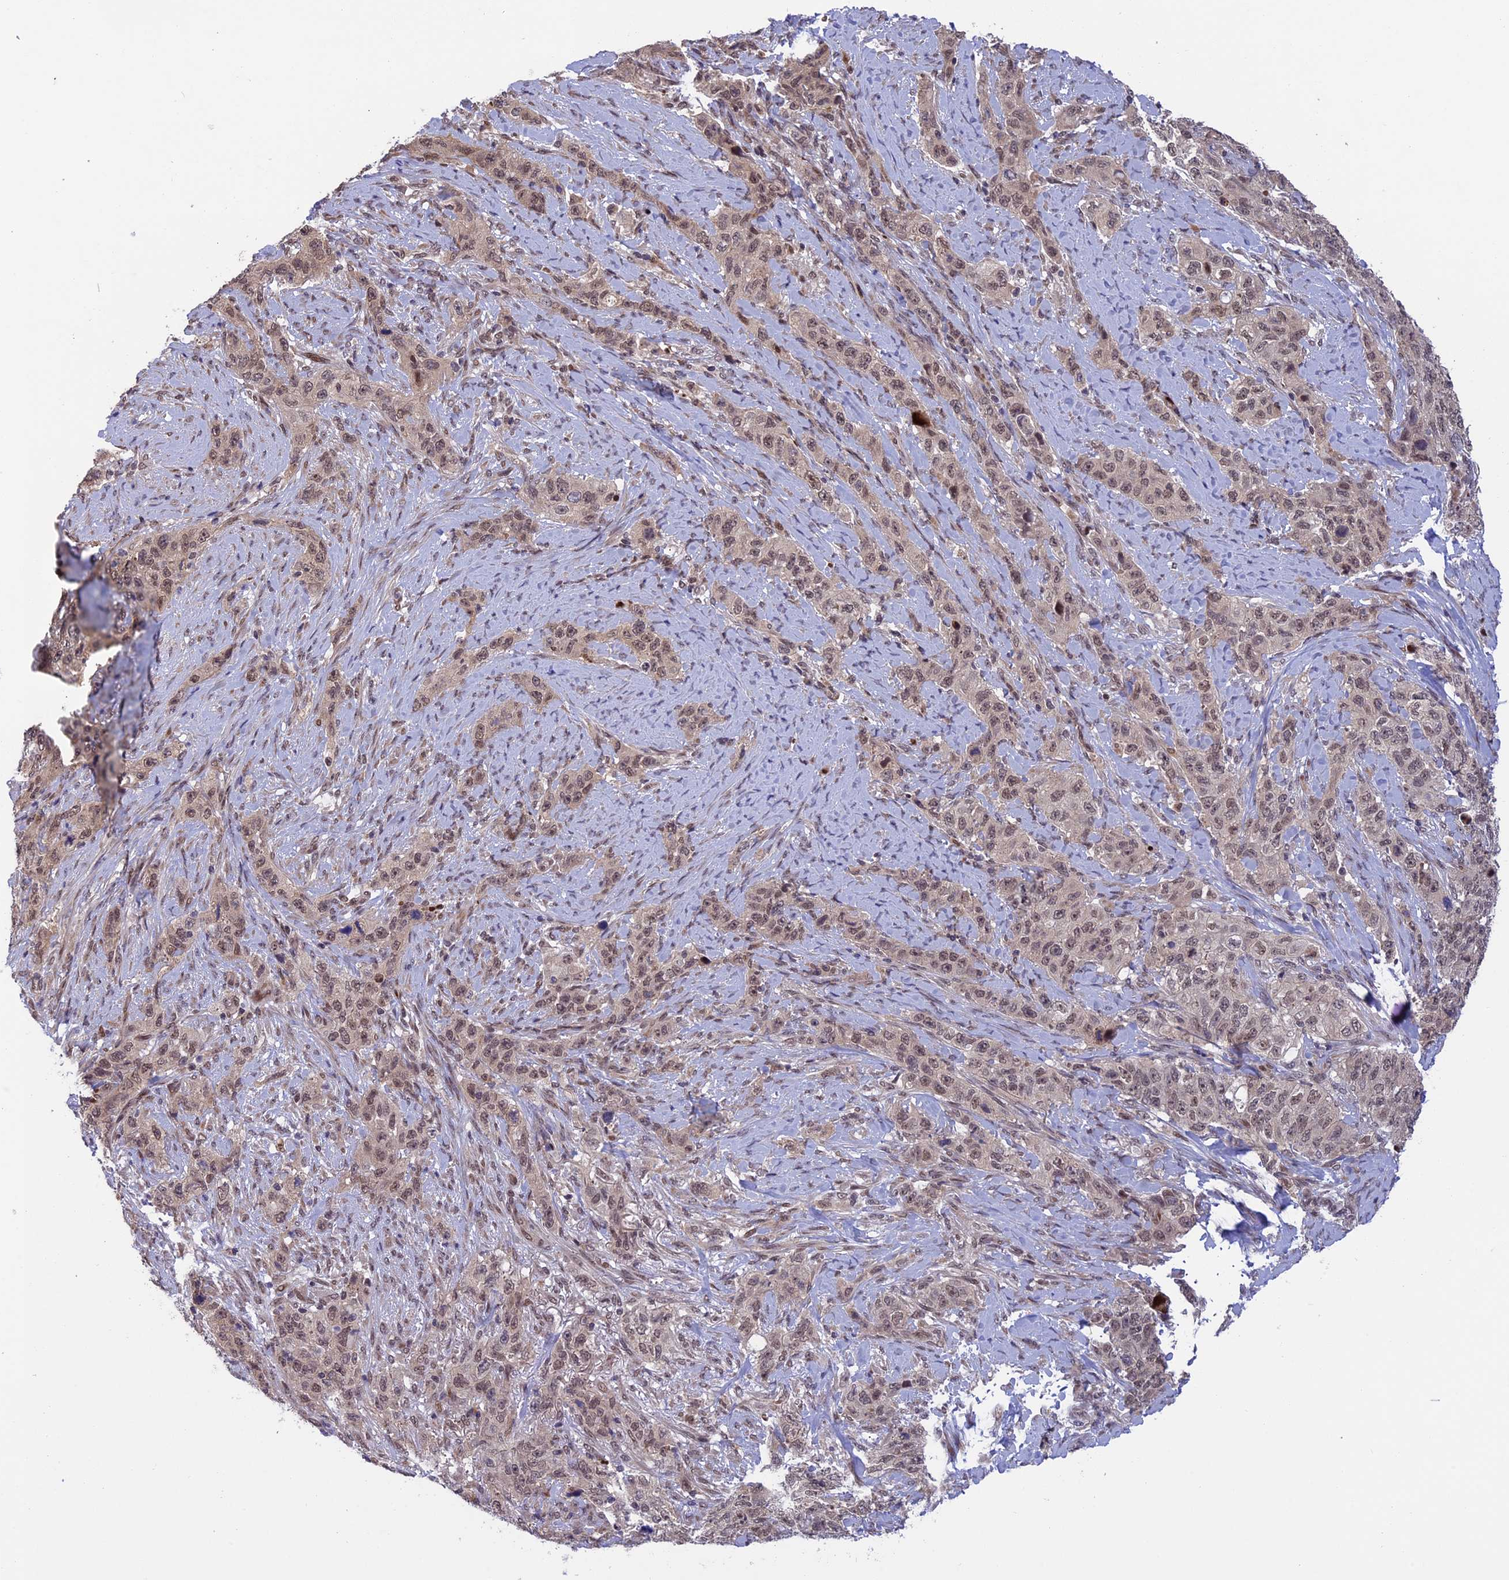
{"staining": {"intensity": "weak", "quantity": ">75%", "location": "nuclear"}, "tissue": "stomach cancer", "cell_type": "Tumor cells", "image_type": "cancer", "snomed": [{"axis": "morphology", "description": "Adenocarcinoma, NOS"}, {"axis": "topography", "description": "Stomach"}], "caption": "High-power microscopy captured an immunohistochemistry (IHC) photomicrograph of stomach cancer (adenocarcinoma), revealing weak nuclear staining in about >75% of tumor cells.", "gene": "POLR2C", "patient": {"sex": "male", "age": 48}}